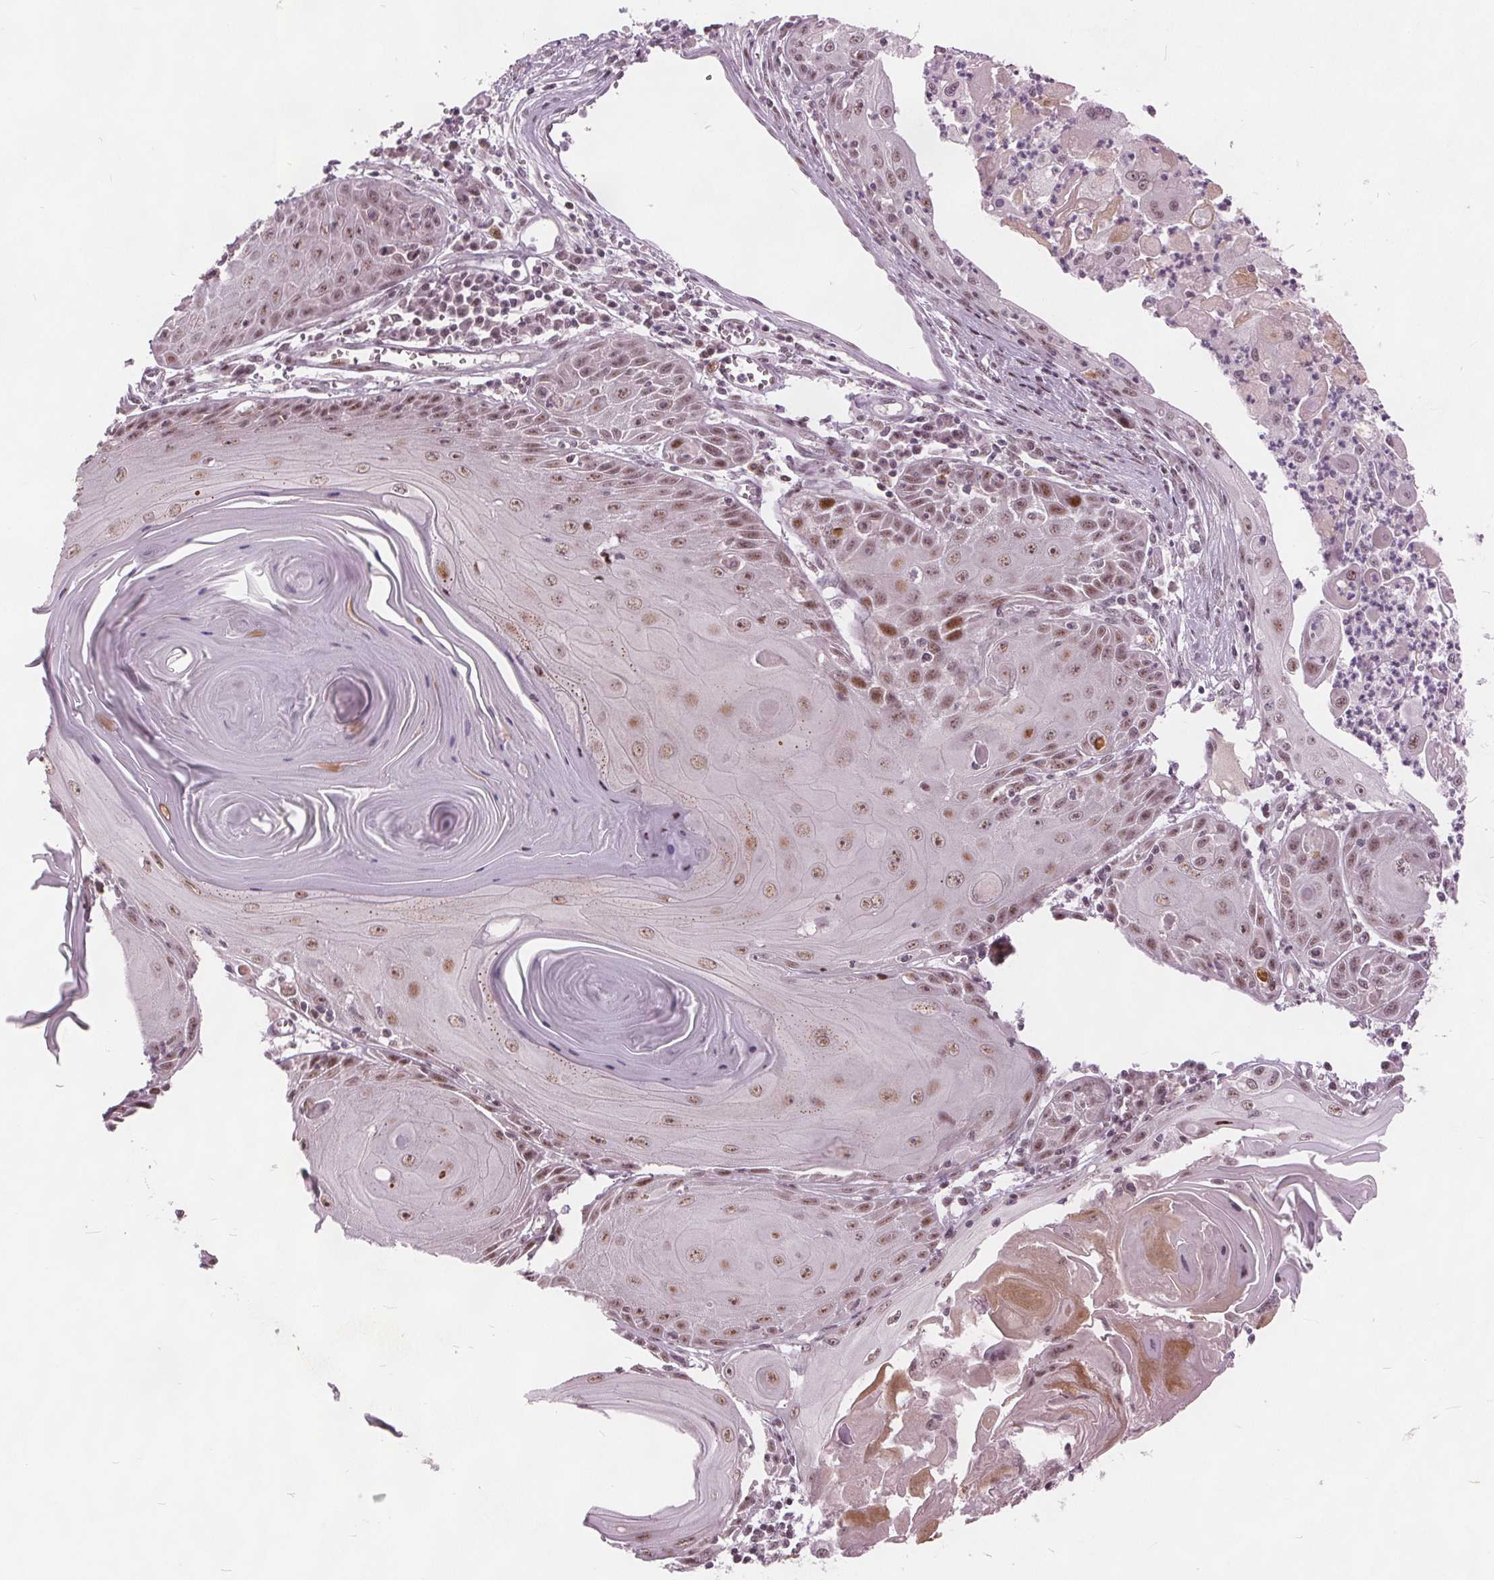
{"staining": {"intensity": "moderate", "quantity": ">75%", "location": "nuclear"}, "tissue": "skin cancer", "cell_type": "Tumor cells", "image_type": "cancer", "snomed": [{"axis": "morphology", "description": "Squamous cell carcinoma, NOS"}, {"axis": "topography", "description": "Skin"}, {"axis": "topography", "description": "Vulva"}], "caption": "About >75% of tumor cells in human squamous cell carcinoma (skin) reveal moderate nuclear protein expression as visualized by brown immunohistochemical staining.", "gene": "TTC34", "patient": {"sex": "female", "age": 85}}